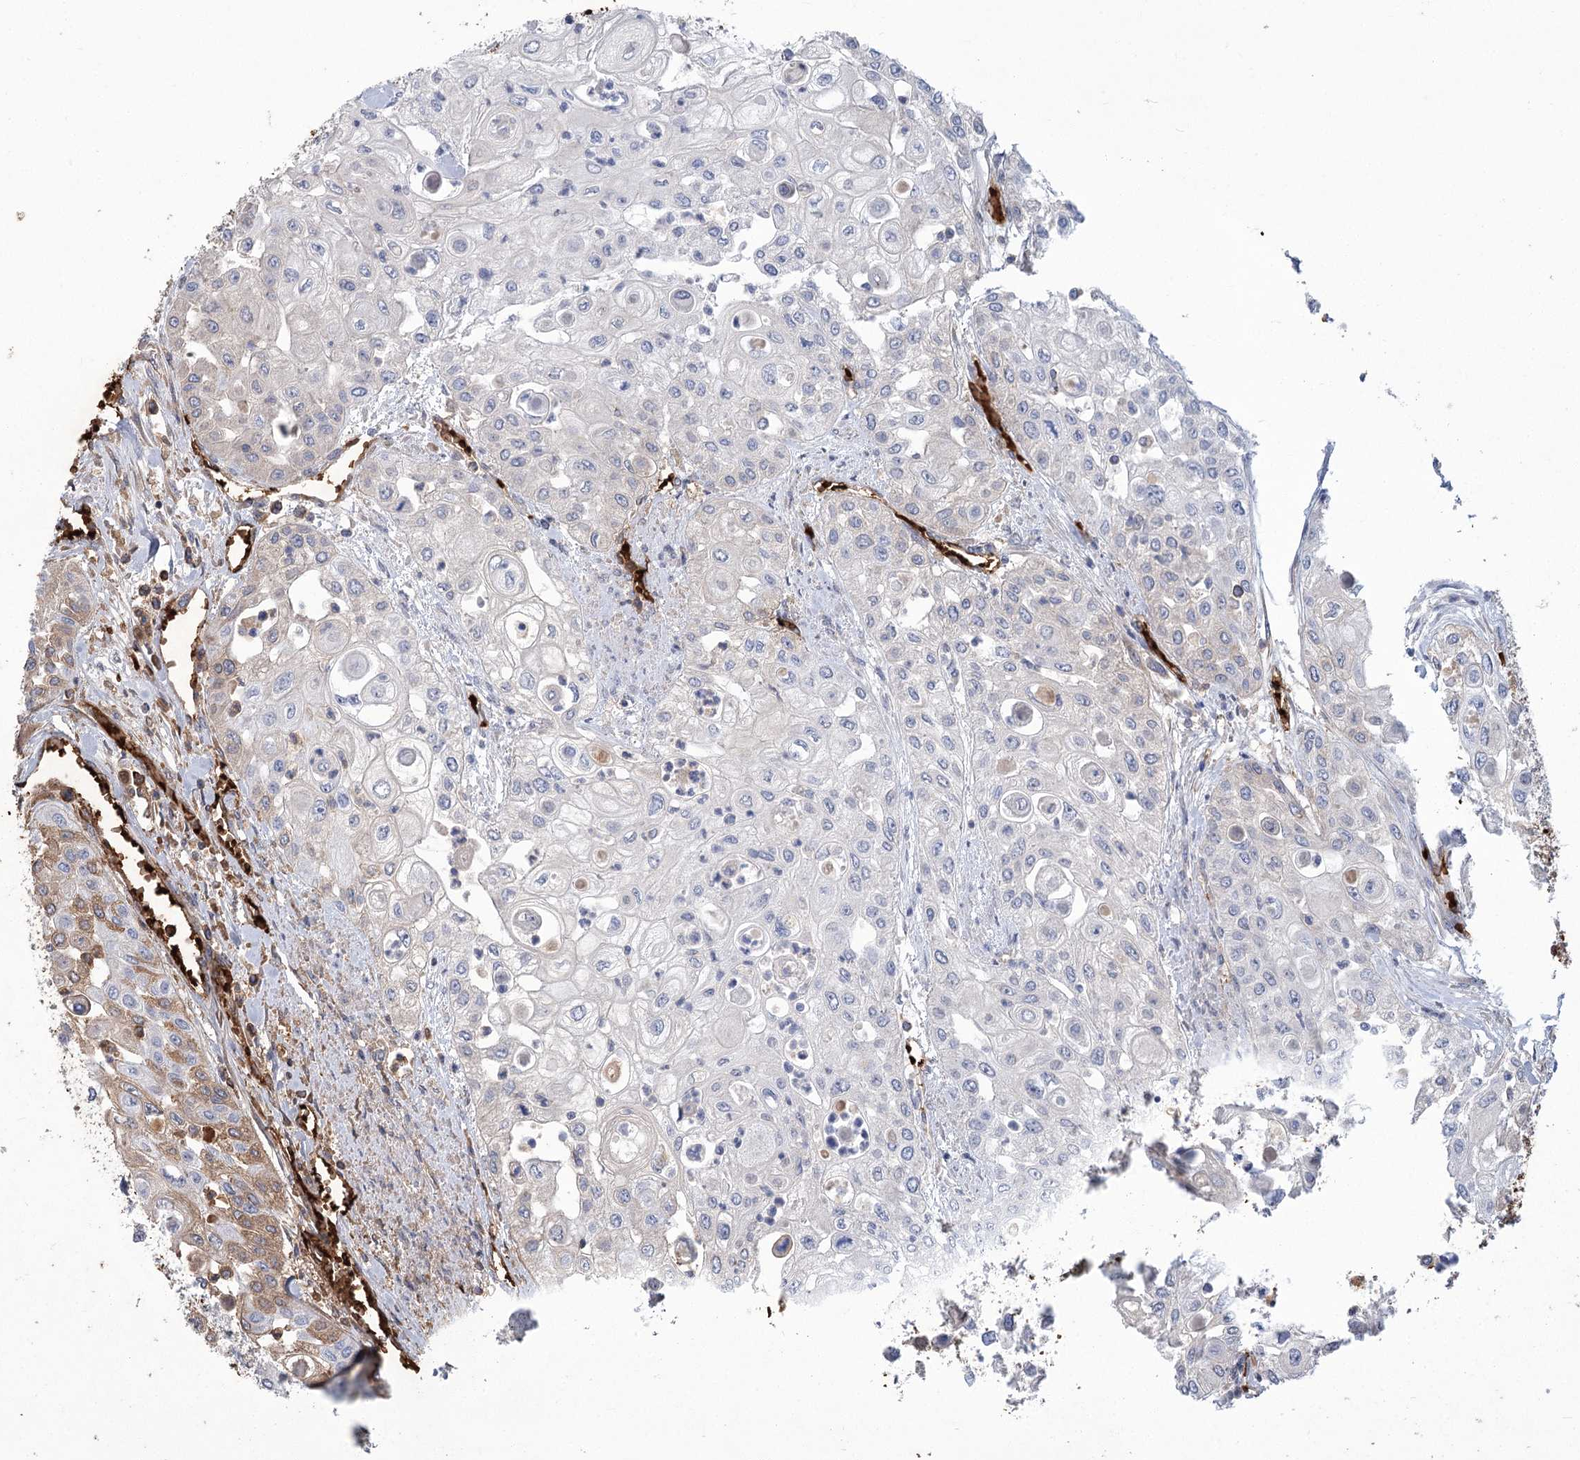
{"staining": {"intensity": "weak", "quantity": "<25%", "location": "cytoplasmic/membranous"}, "tissue": "urothelial cancer", "cell_type": "Tumor cells", "image_type": "cancer", "snomed": [{"axis": "morphology", "description": "Urothelial carcinoma, High grade"}, {"axis": "topography", "description": "Urinary bladder"}], "caption": "Urothelial cancer stained for a protein using immunohistochemistry (IHC) exhibits no positivity tumor cells.", "gene": "HBA1", "patient": {"sex": "female", "age": 79}}